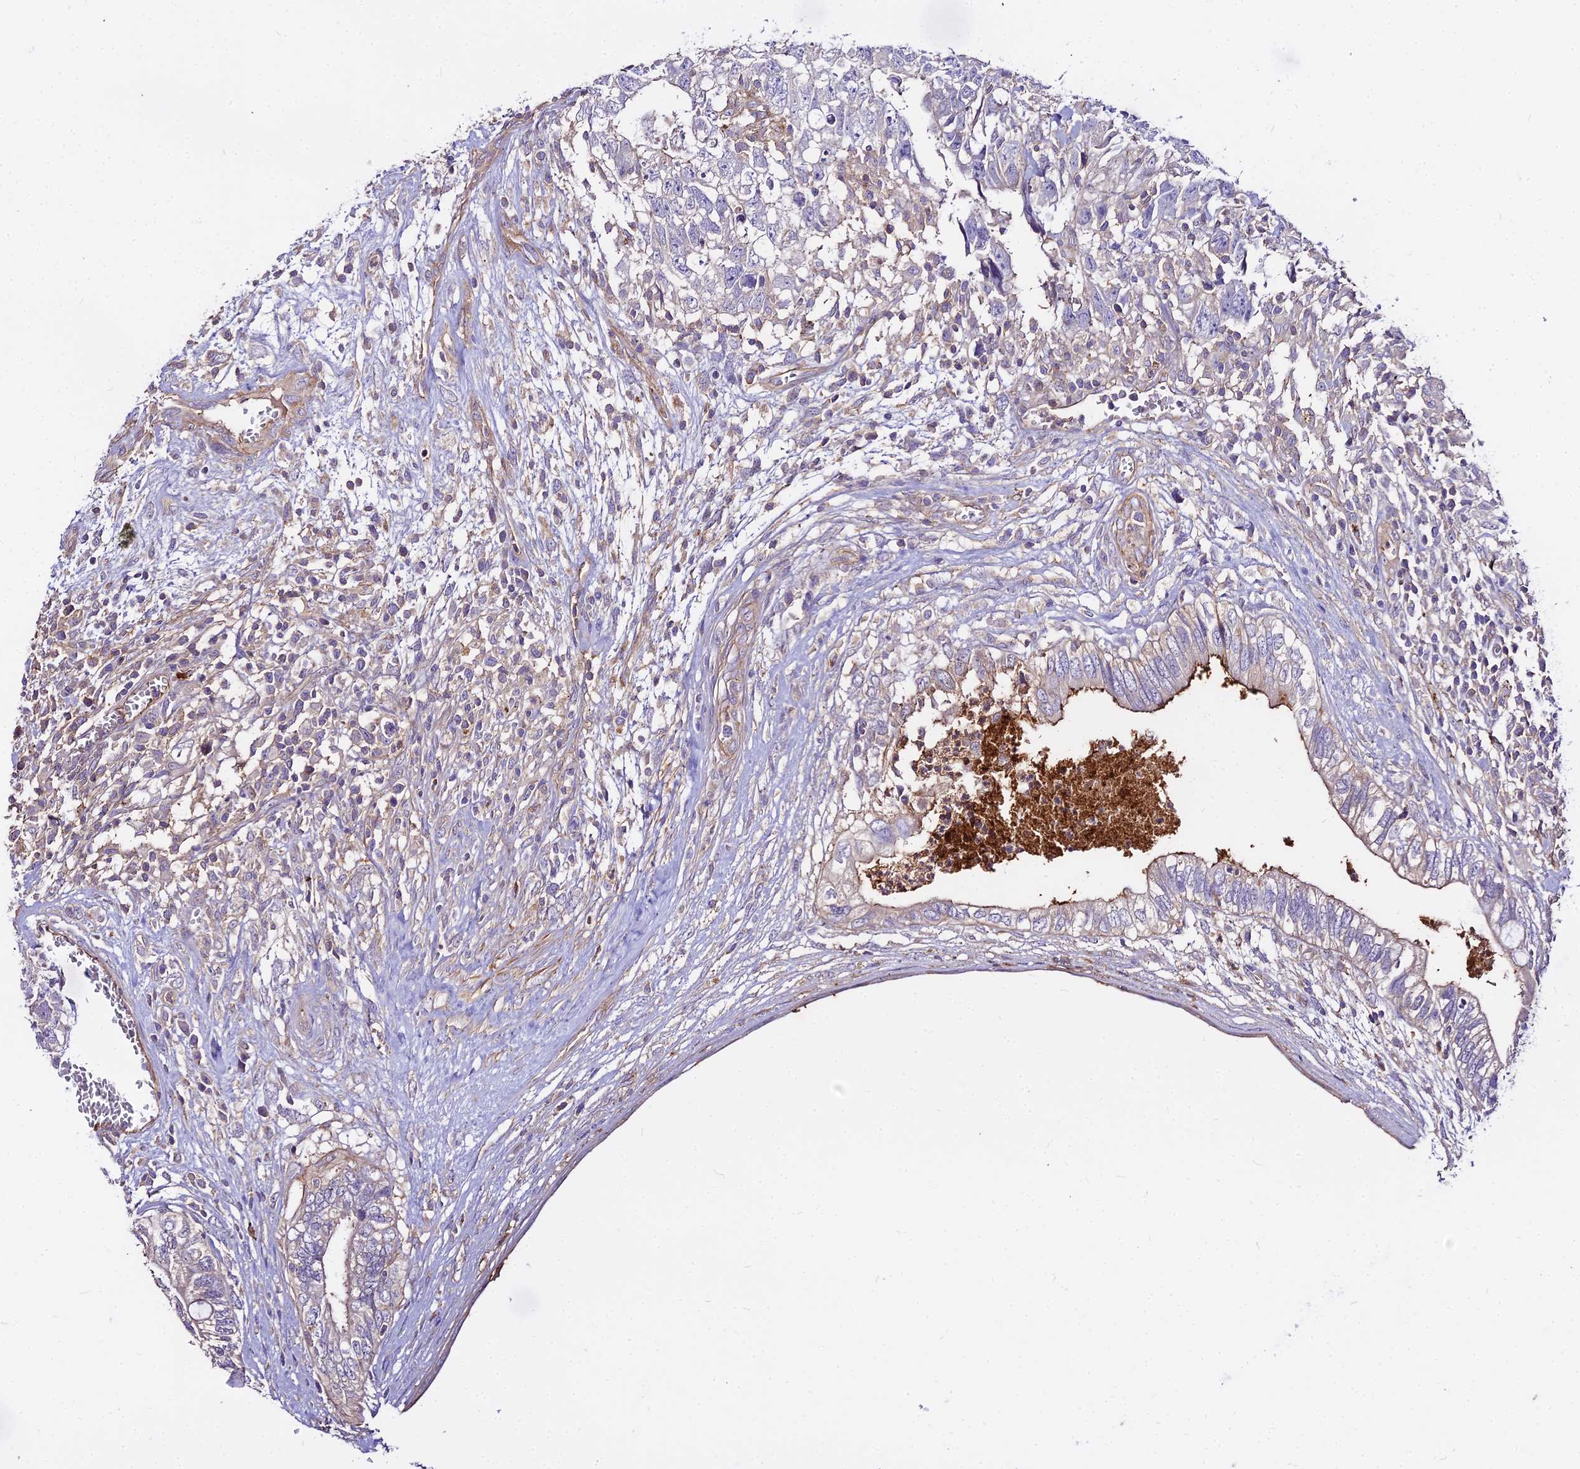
{"staining": {"intensity": "negative", "quantity": "none", "location": "none"}, "tissue": "testis cancer", "cell_type": "Tumor cells", "image_type": "cancer", "snomed": [{"axis": "morphology", "description": "Seminoma, NOS"}, {"axis": "morphology", "description": "Carcinoma, Embryonal, NOS"}, {"axis": "topography", "description": "Testis"}], "caption": "Protein analysis of seminoma (testis) demonstrates no significant staining in tumor cells.", "gene": "GLYAT", "patient": {"sex": "male", "age": 29}}